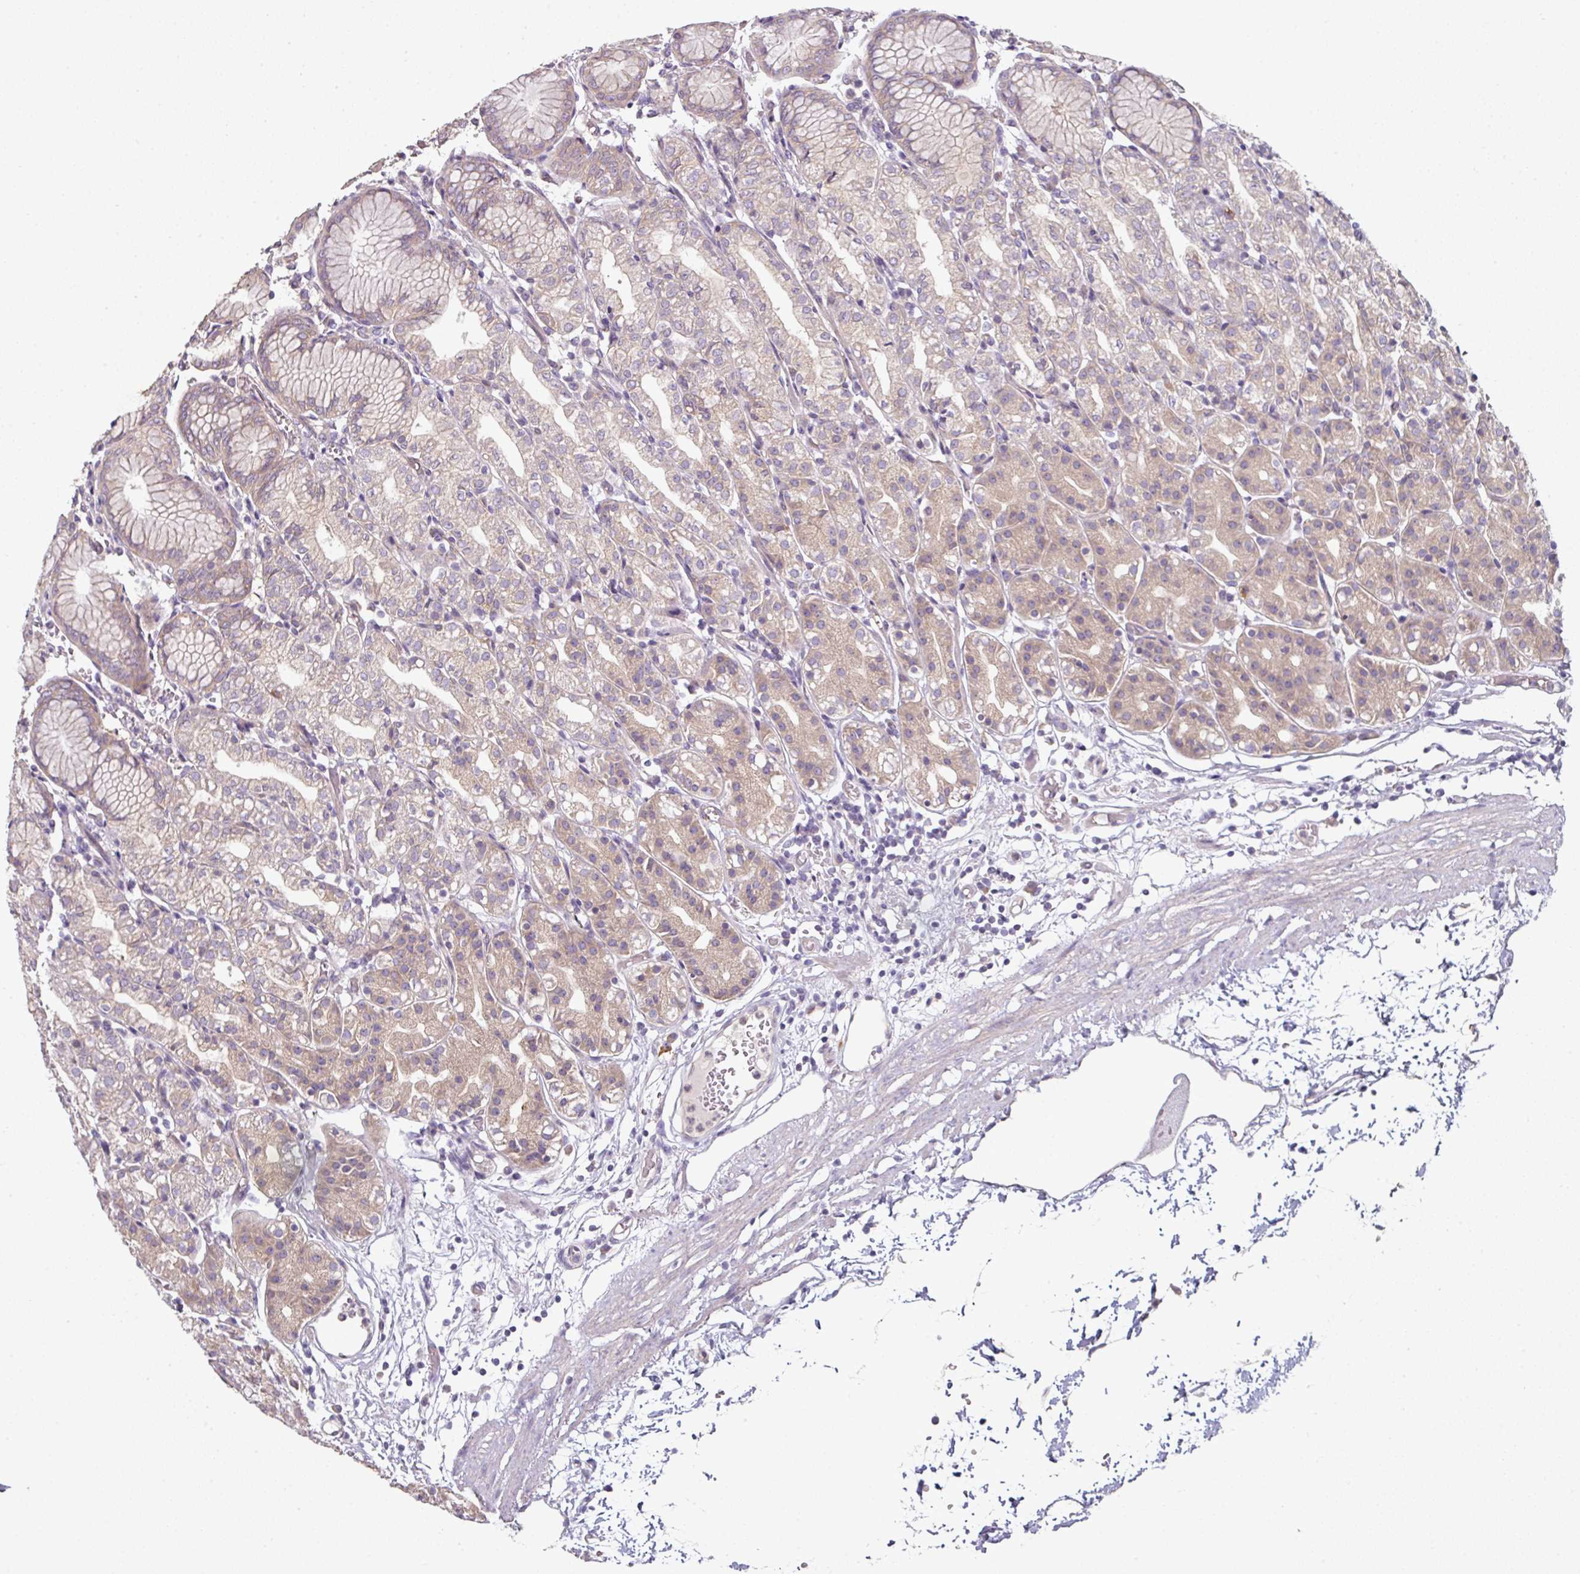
{"staining": {"intensity": "moderate", "quantity": "<25%", "location": "cytoplasmic/membranous"}, "tissue": "stomach", "cell_type": "Glandular cells", "image_type": "normal", "snomed": [{"axis": "morphology", "description": "Normal tissue, NOS"}, {"axis": "topography", "description": "Stomach"}], "caption": "The photomicrograph displays a brown stain indicating the presence of a protein in the cytoplasmic/membranous of glandular cells in stomach. The staining is performed using DAB brown chromogen to label protein expression. The nuclei are counter-stained blue using hematoxylin.", "gene": "C19orf33", "patient": {"sex": "female", "age": 57}}